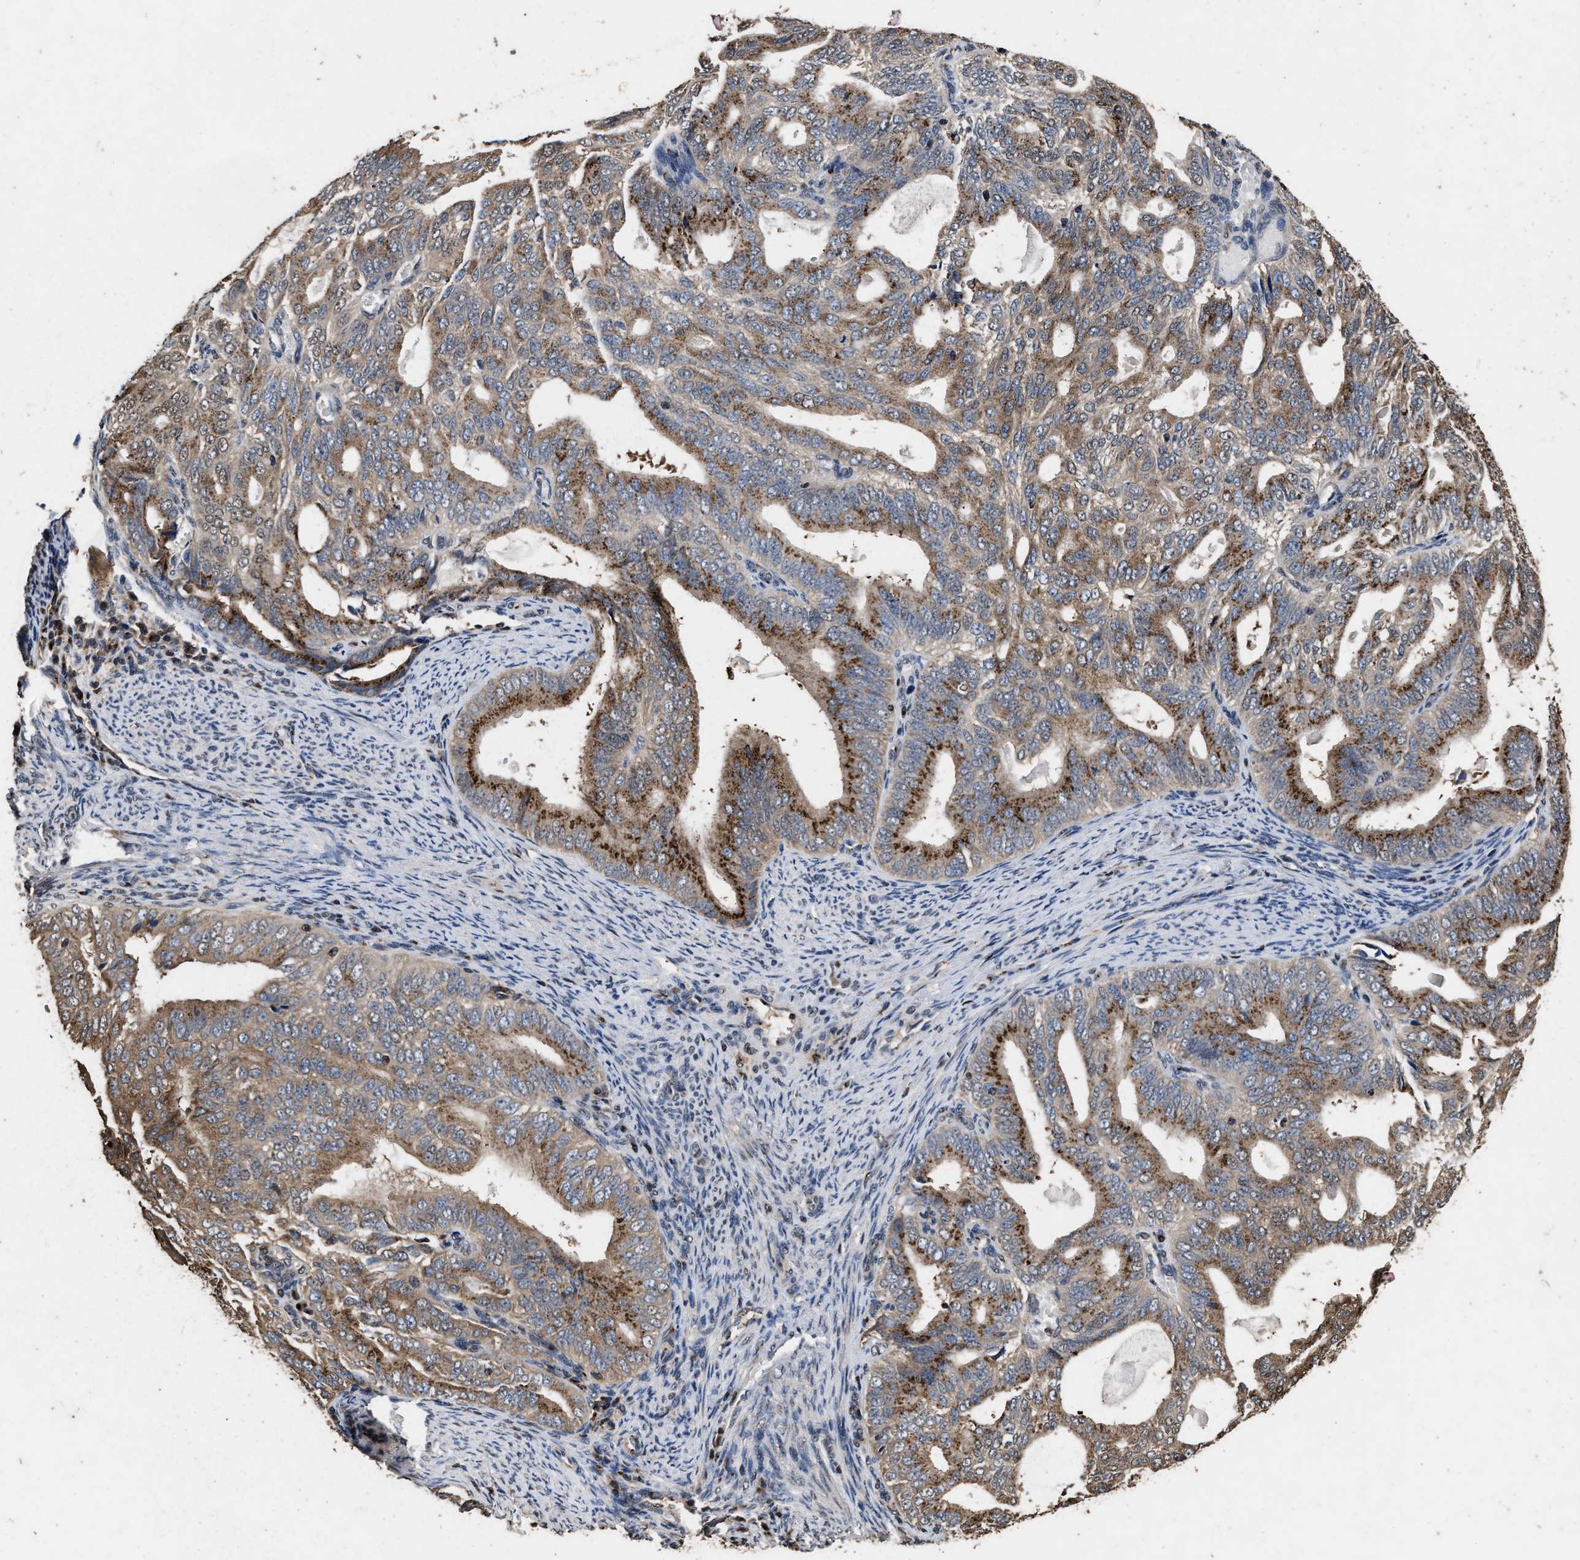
{"staining": {"intensity": "strong", "quantity": ">75%", "location": "cytoplasmic/membranous"}, "tissue": "endometrial cancer", "cell_type": "Tumor cells", "image_type": "cancer", "snomed": [{"axis": "morphology", "description": "Adenocarcinoma, NOS"}, {"axis": "topography", "description": "Endometrium"}], "caption": "A brown stain shows strong cytoplasmic/membranous positivity of a protein in adenocarcinoma (endometrial) tumor cells.", "gene": "TPST2", "patient": {"sex": "female", "age": 58}}